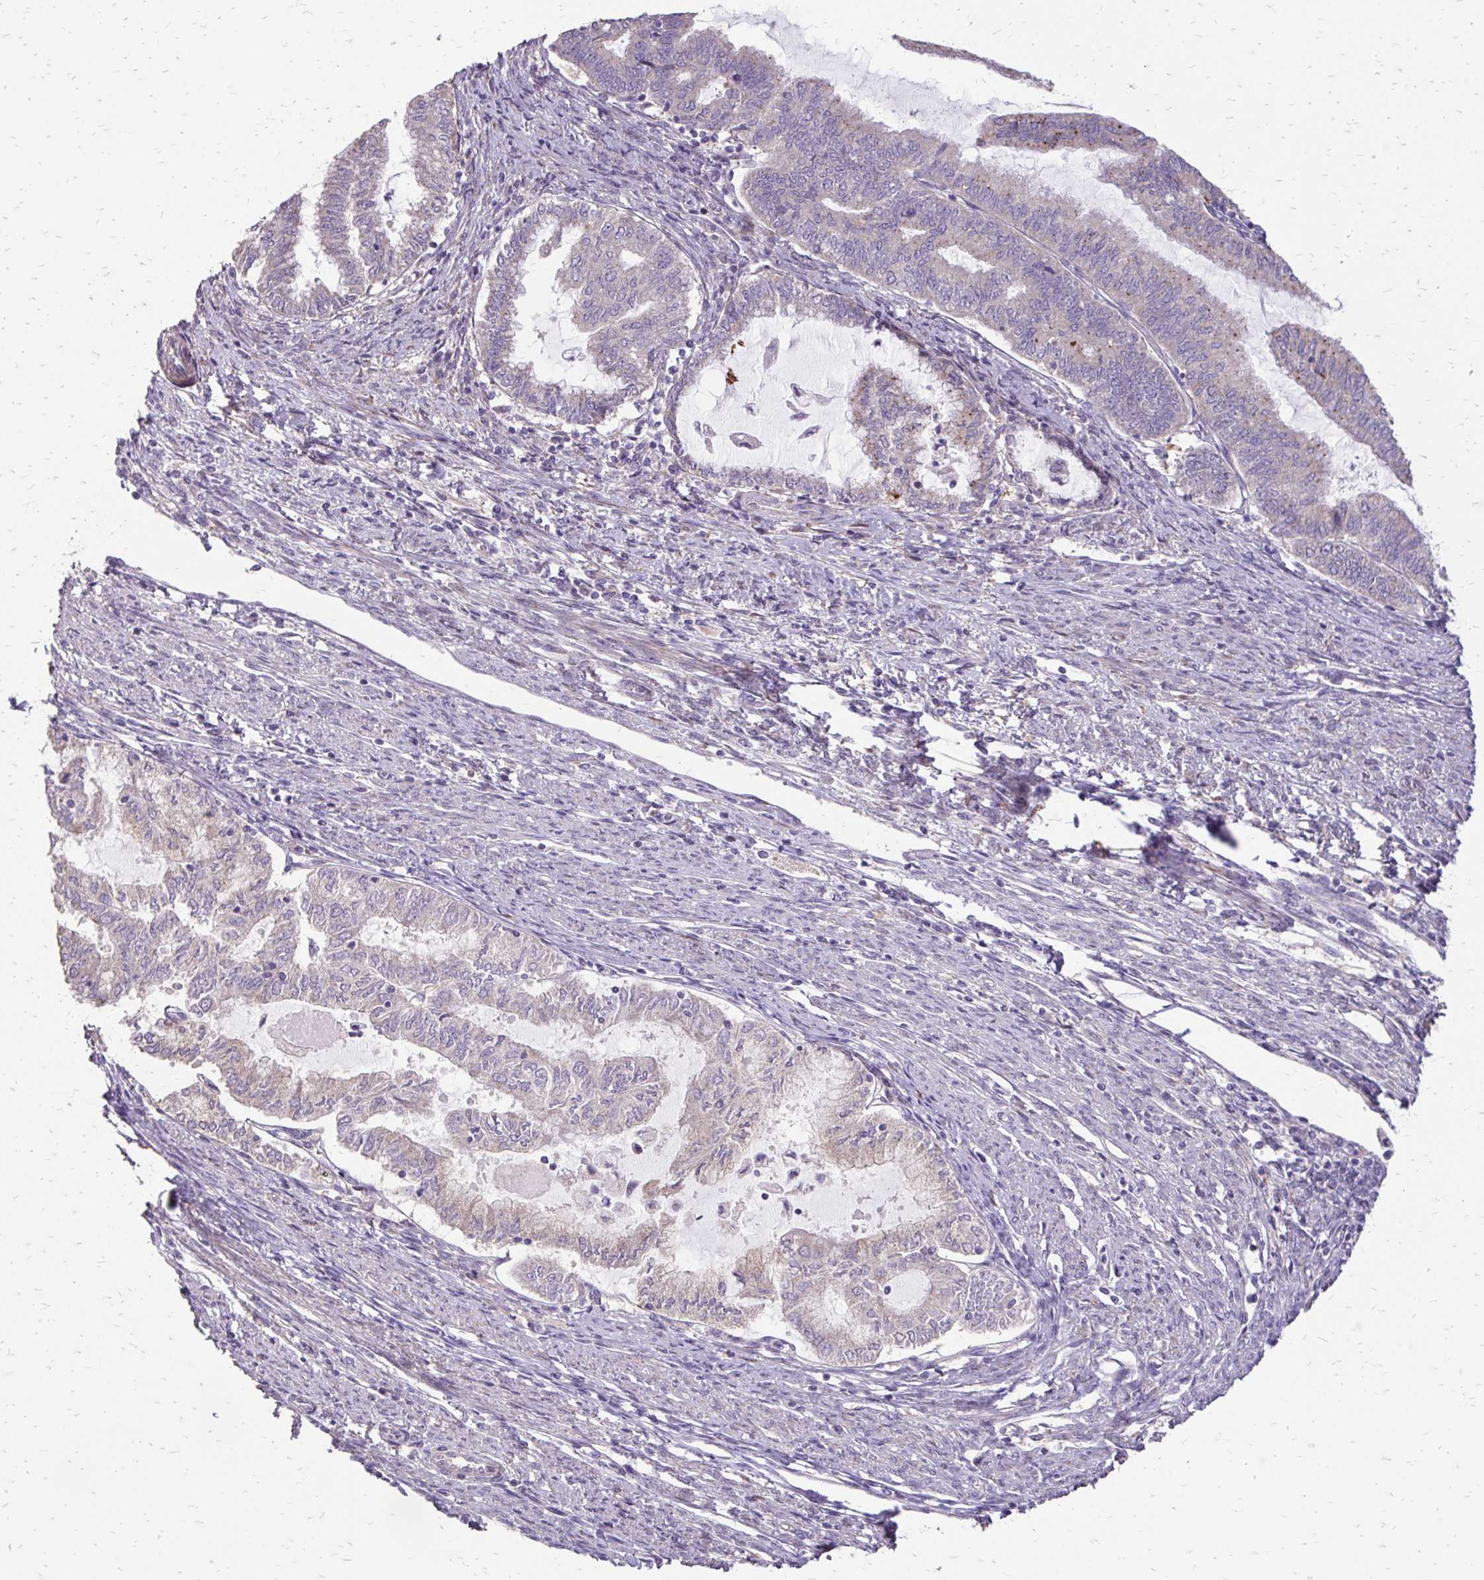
{"staining": {"intensity": "negative", "quantity": "none", "location": "none"}, "tissue": "endometrial cancer", "cell_type": "Tumor cells", "image_type": "cancer", "snomed": [{"axis": "morphology", "description": "Adenocarcinoma, NOS"}, {"axis": "topography", "description": "Endometrium"}], "caption": "A high-resolution micrograph shows immunohistochemistry (IHC) staining of endometrial cancer, which exhibits no significant expression in tumor cells.", "gene": "MYORG", "patient": {"sex": "female", "age": 79}}